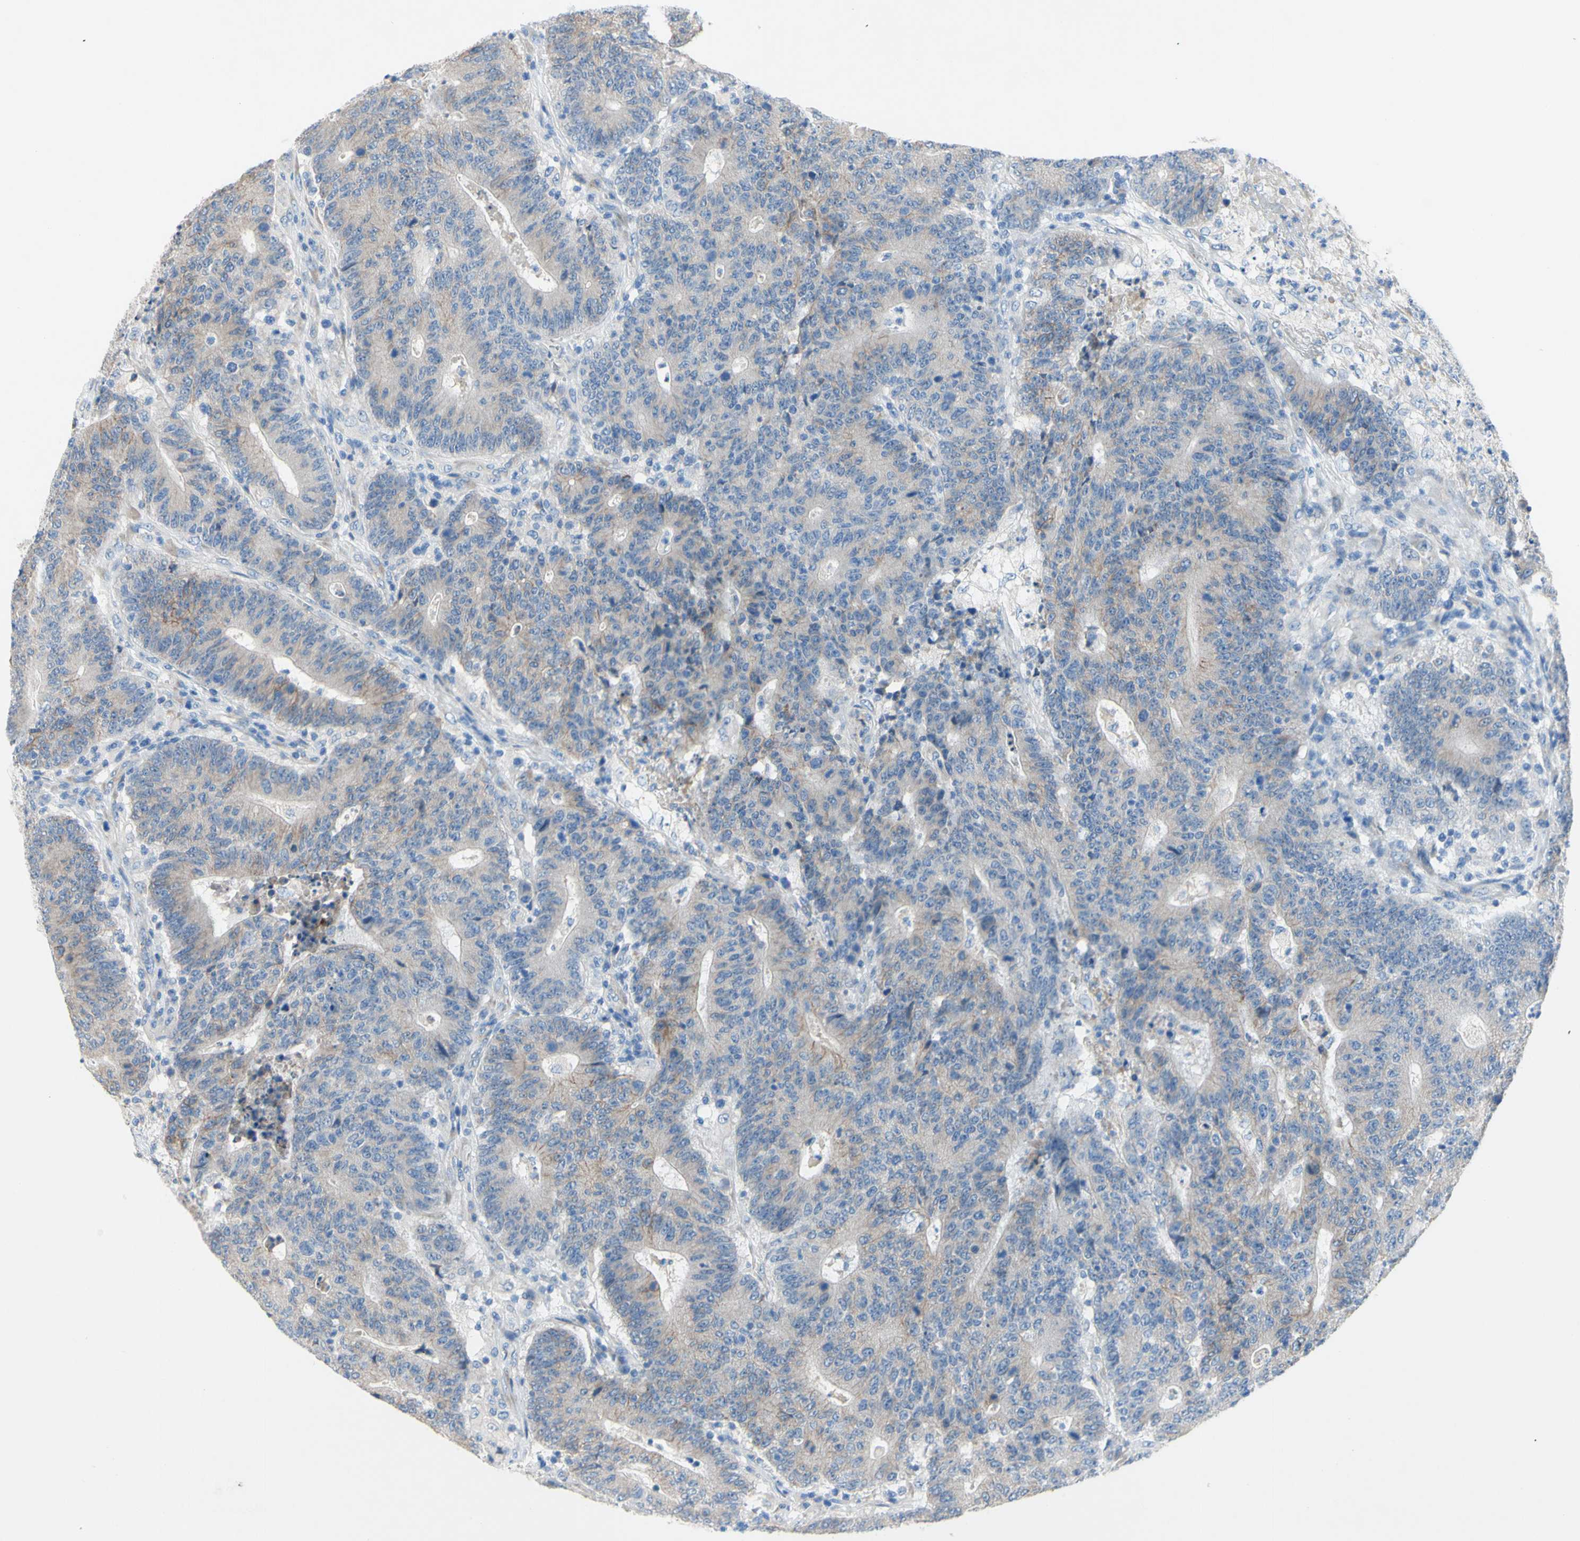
{"staining": {"intensity": "negative", "quantity": "none", "location": "none"}, "tissue": "colorectal cancer", "cell_type": "Tumor cells", "image_type": "cancer", "snomed": [{"axis": "morphology", "description": "Normal tissue, NOS"}, {"axis": "morphology", "description": "Adenocarcinoma, NOS"}, {"axis": "topography", "description": "Colon"}], "caption": "Immunohistochemical staining of colorectal cancer demonstrates no significant positivity in tumor cells.", "gene": "TMIGD2", "patient": {"sex": "female", "age": 75}}